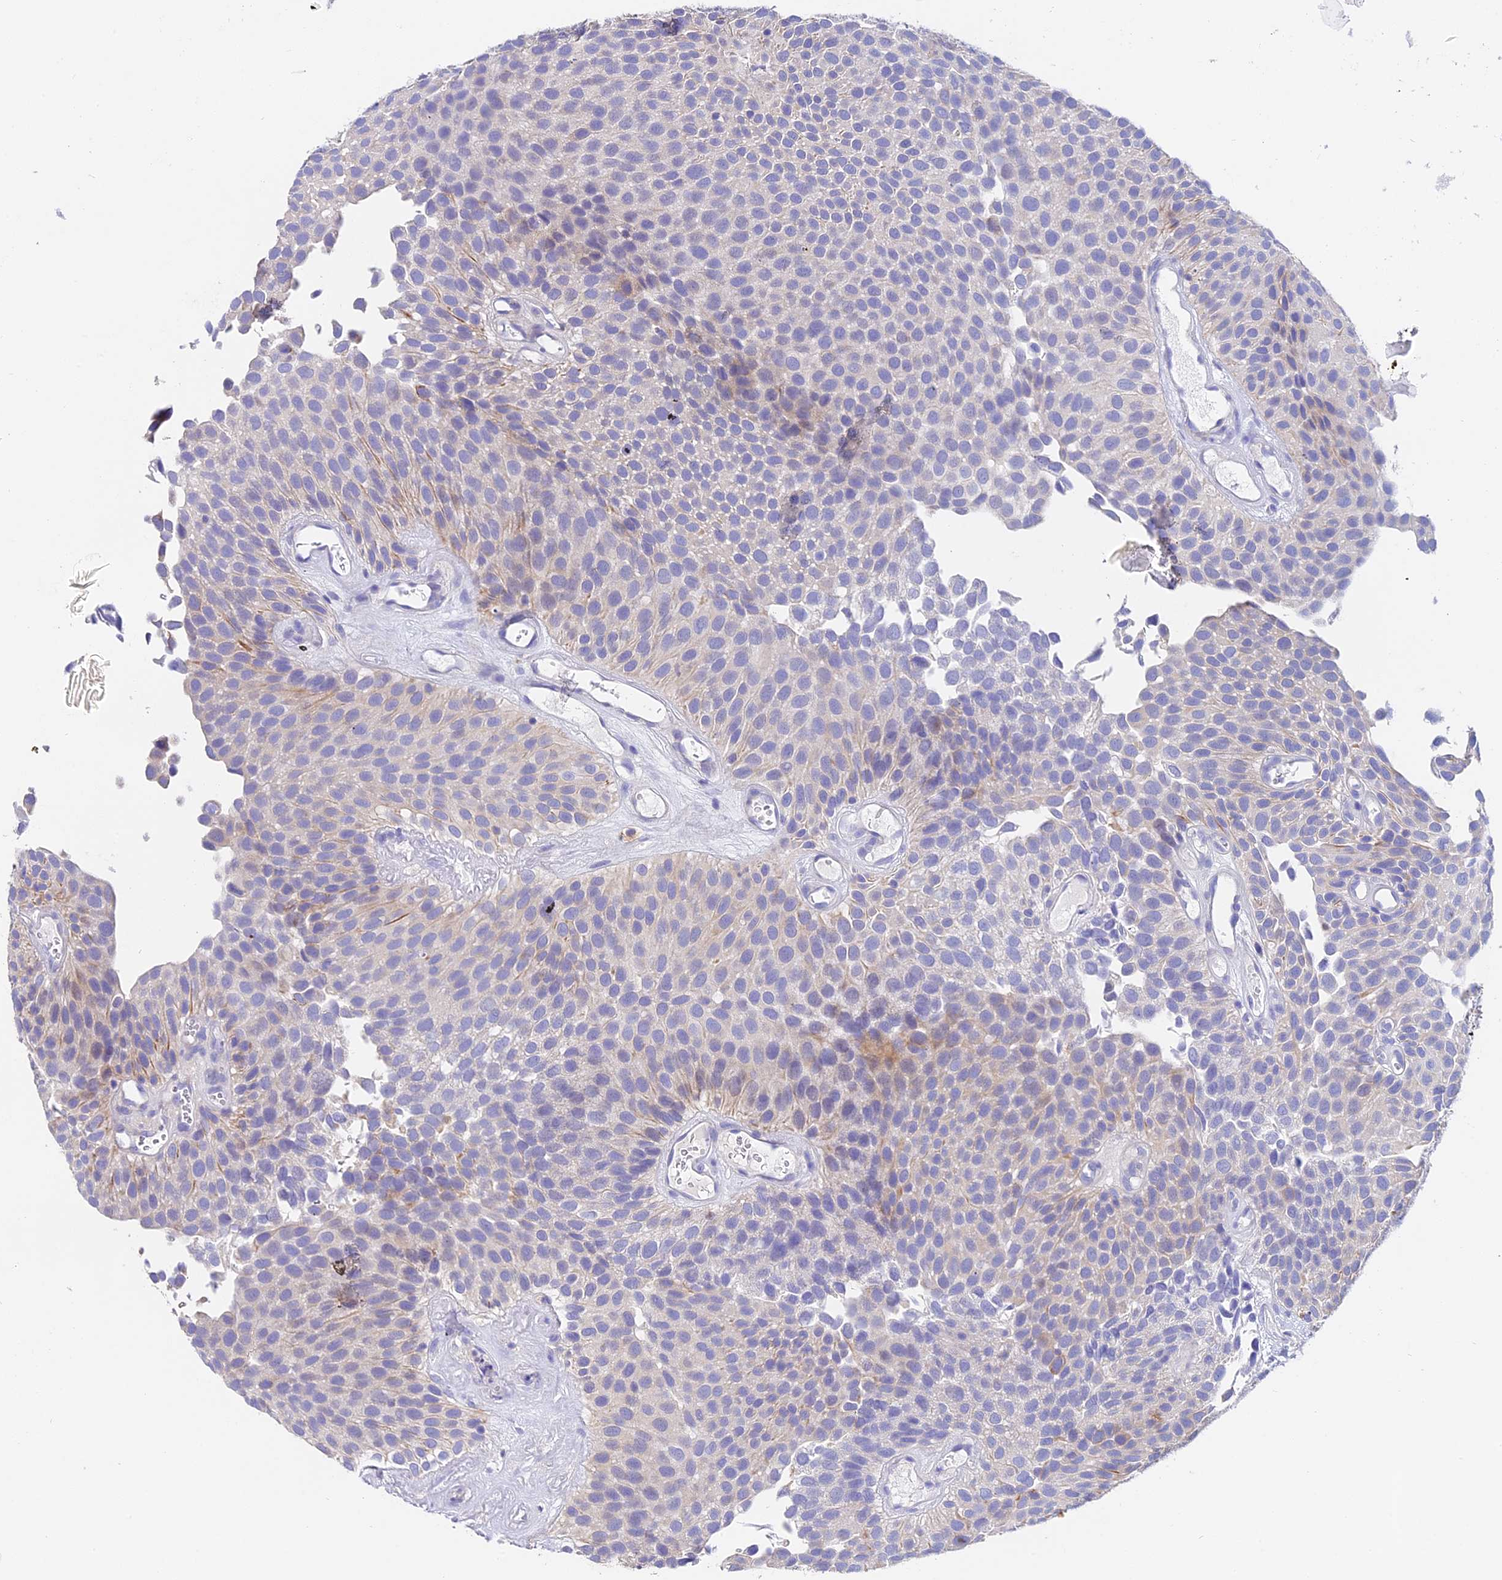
{"staining": {"intensity": "negative", "quantity": "none", "location": "none"}, "tissue": "urothelial cancer", "cell_type": "Tumor cells", "image_type": "cancer", "snomed": [{"axis": "morphology", "description": "Urothelial carcinoma, Low grade"}, {"axis": "topography", "description": "Urinary bladder"}], "caption": "Photomicrograph shows no significant protein staining in tumor cells of urothelial cancer. (Immunohistochemistry, brightfield microscopy, high magnification).", "gene": "LYPD6", "patient": {"sex": "male", "age": 89}}